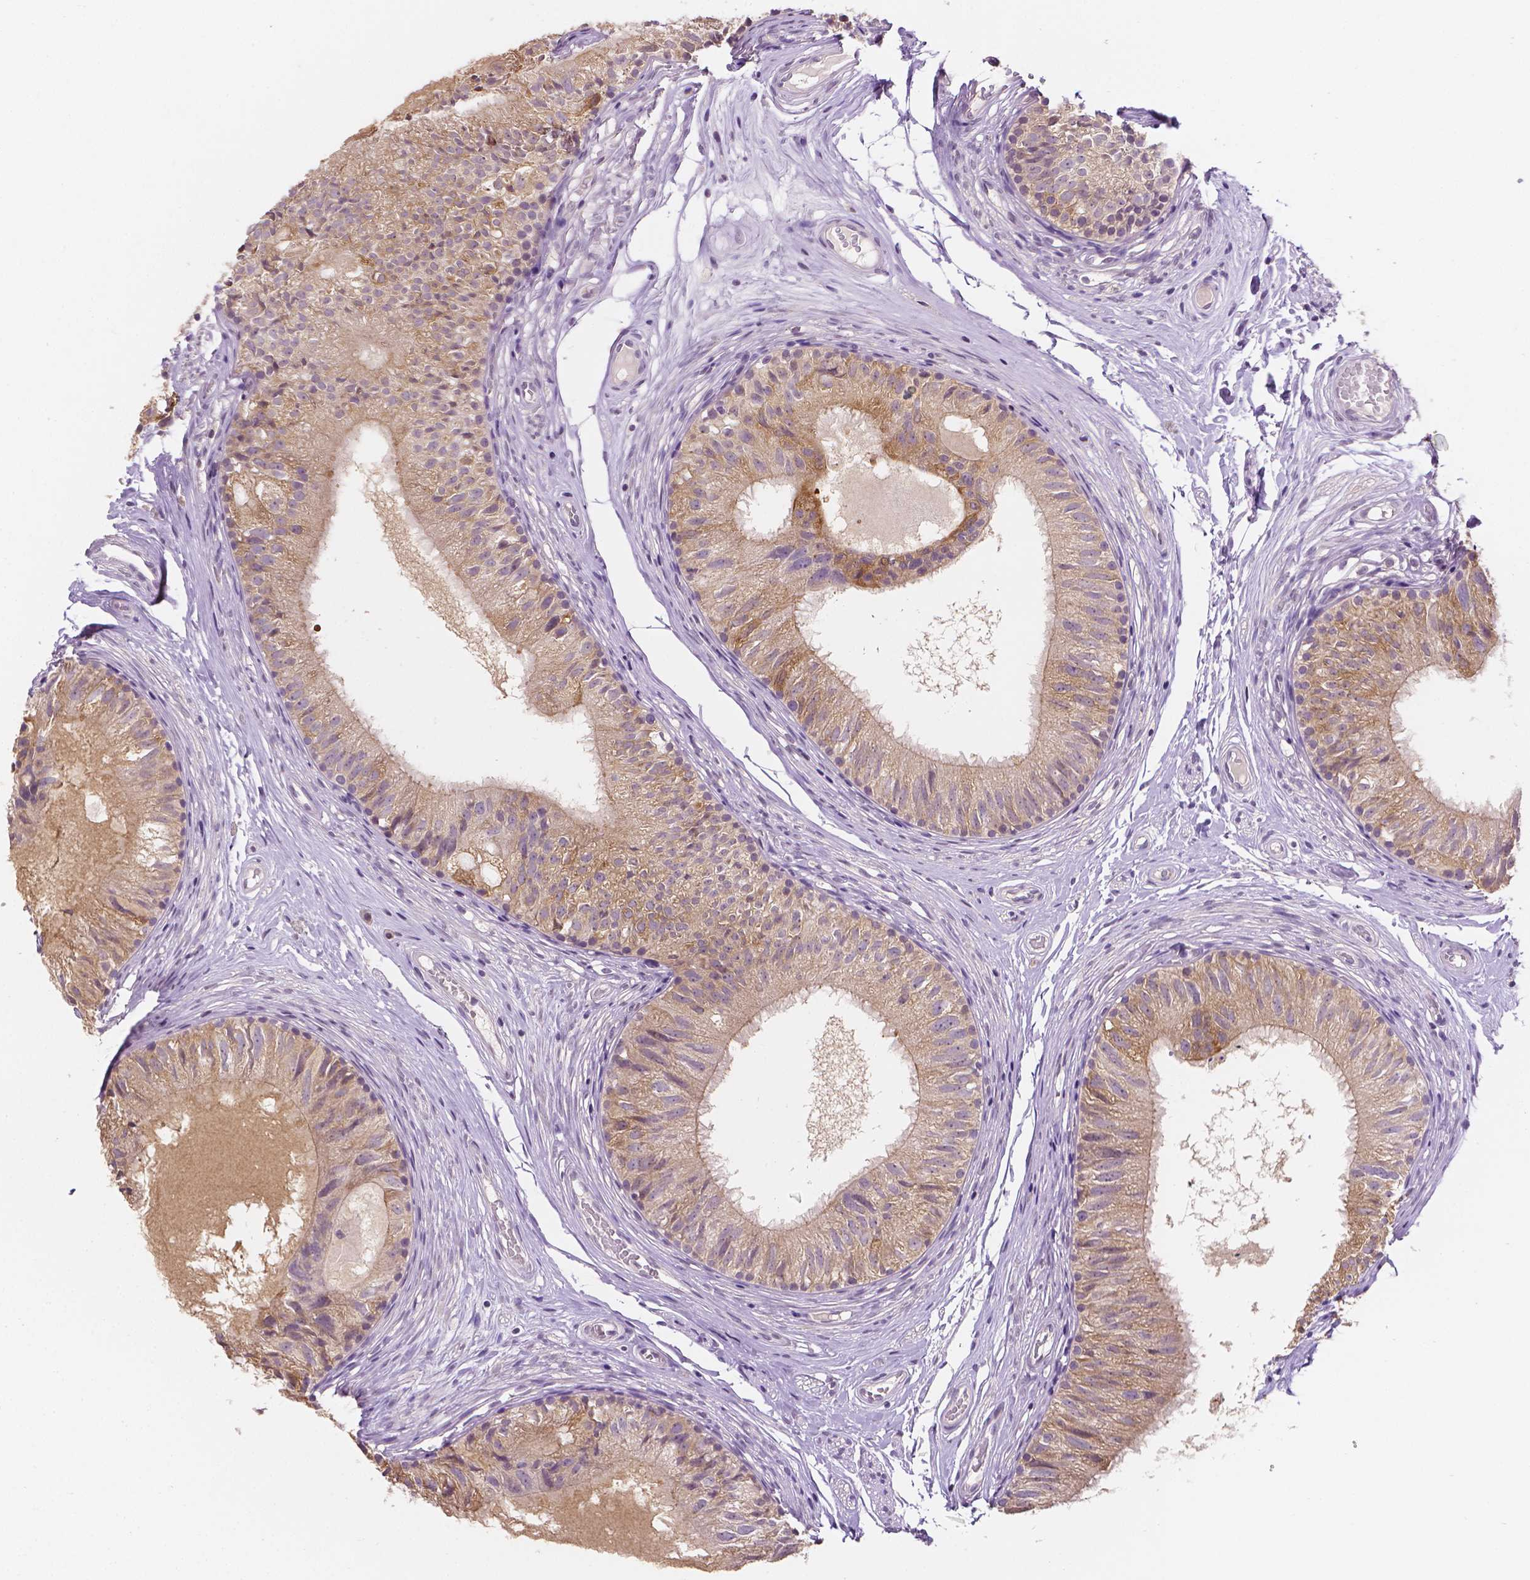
{"staining": {"intensity": "weak", "quantity": ">75%", "location": "cytoplasmic/membranous"}, "tissue": "epididymis", "cell_type": "Glandular cells", "image_type": "normal", "snomed": [{"axis": "morphology", "description": "Normal tissue, NOS"}, {"axis": "topography", "description": "Epididymis"}], "caption": "Unremarkable epididymis was stained to show a protein in brown. There is low levels of weak cytoplasmic/membranous expression in approximately >75% of glandular cells. The staining was performed using DAB (3,3'-diaminobenzidine), with brown indicating positive protein expression. Nuclei are stained blue with hematoxylin.", "gene": "FASN", "patient": {"sex": "male", "age": 29}}